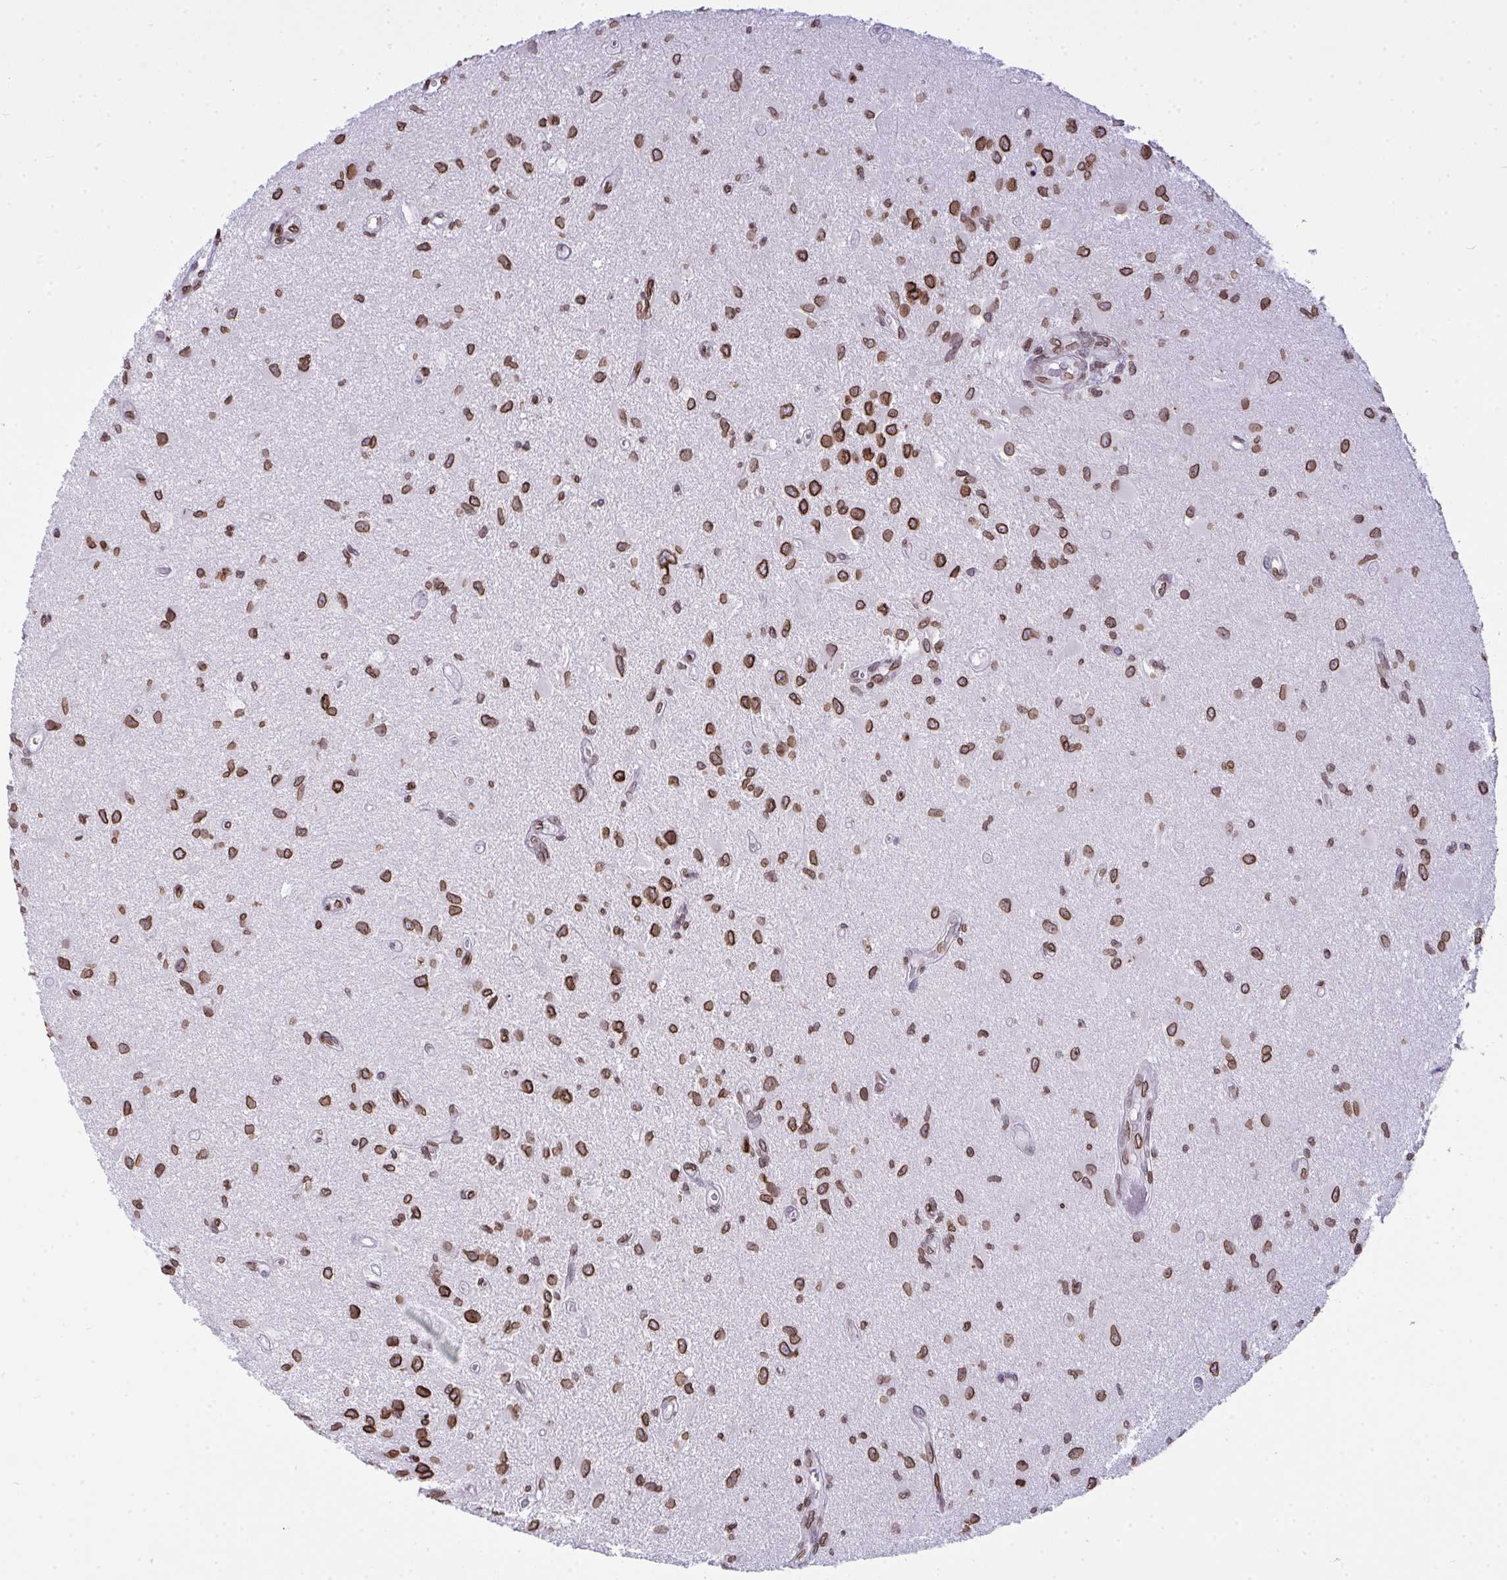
{"staining": {"intensity": "moderate", "quantity": ">75%", "location": "cytoplasmic/membranous,nuclear"}, "tissue": "glioma", "cell_type": "Tumor cells", "image_type": "cancer", "snomed": [{"axis": "morphology", "description": "Glioma, malignant, High grade"}, {"axis": "topography", "description": "Brain"}], "caption": "Malignant glioma (high-grade) stained for a protein exhibits moderate cytoplasmic/membranous and nuclear positivity in tumor cells.", "gene": "LMNB2", "patient": {"sex": "male", "age": 67}}